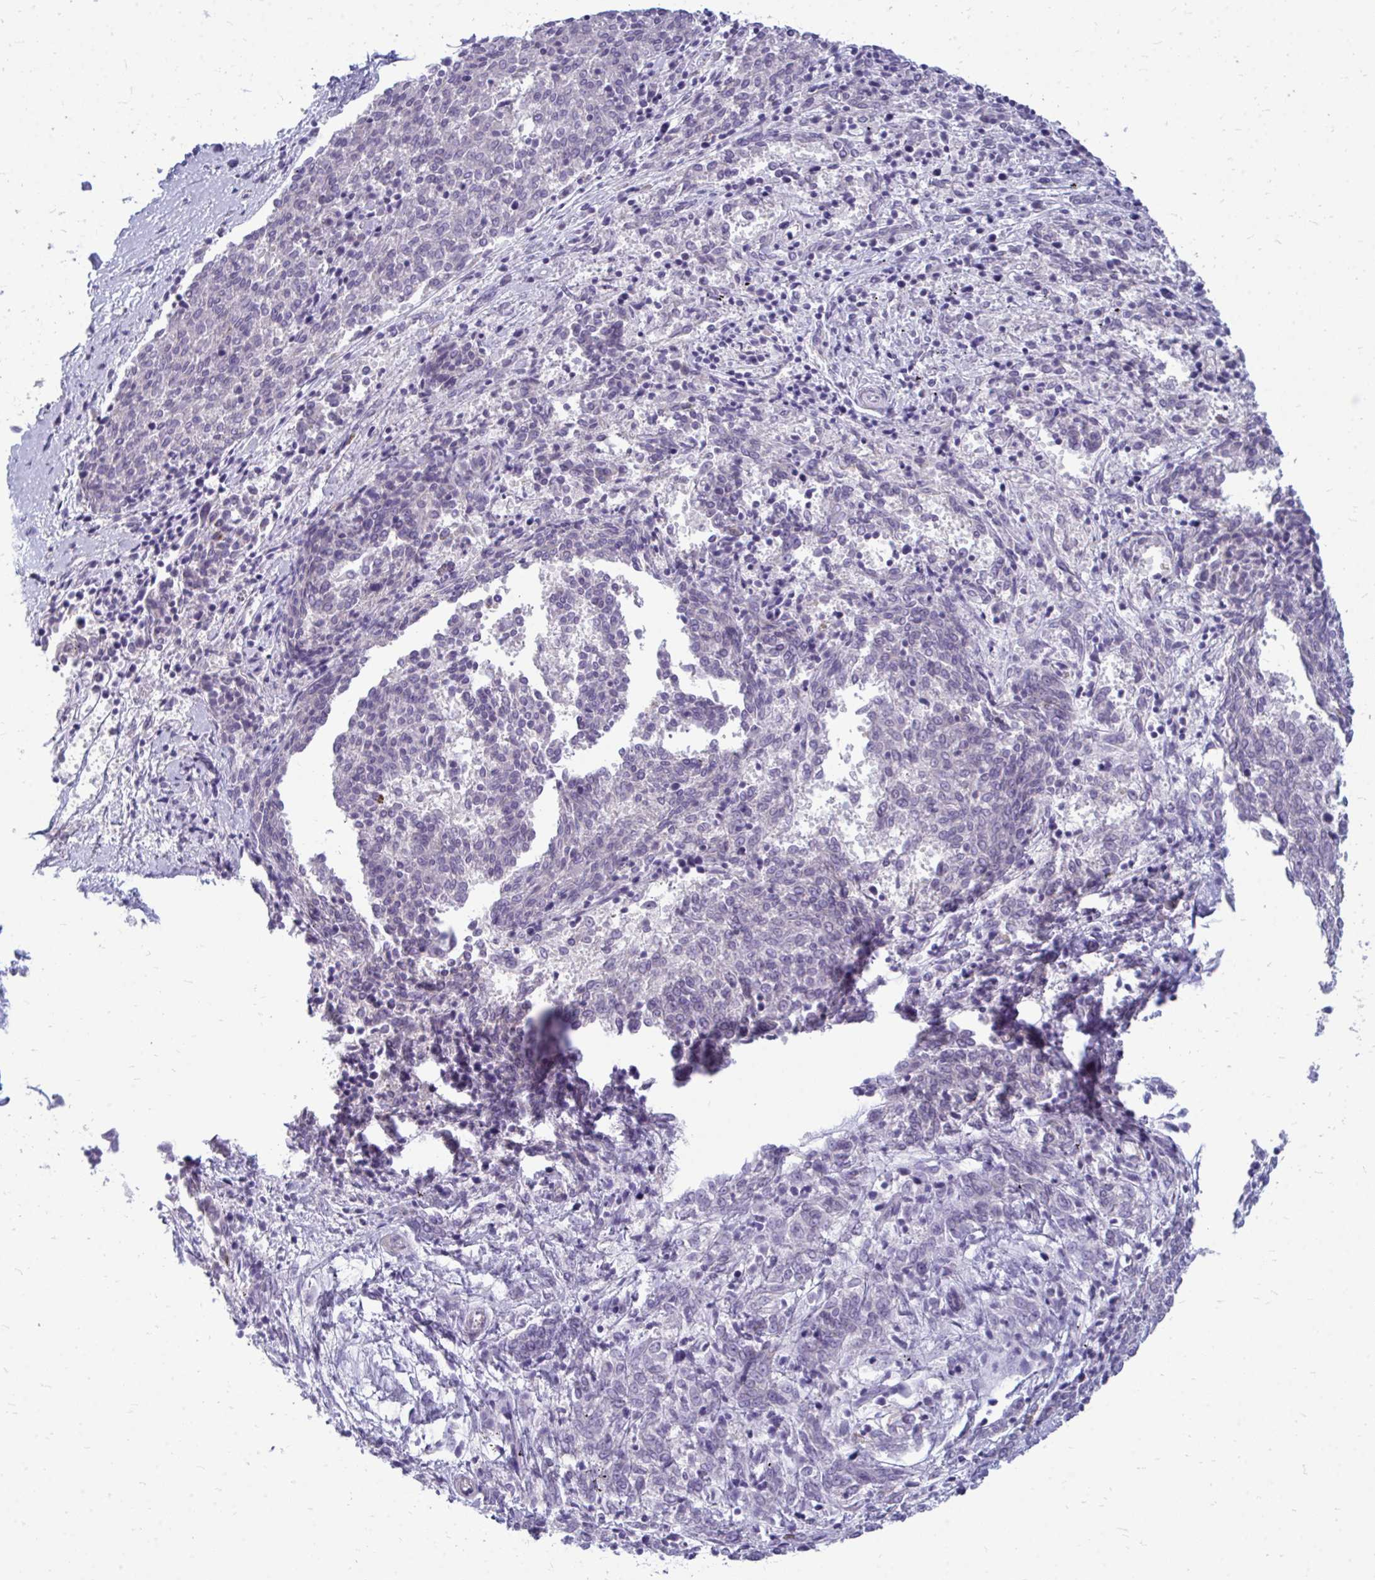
{"staining": {"intensity": "negative", "quantity": "none", "location": "none"}, "tissue": "melanoma", "cell_type": "Tumor cells", "image_type": "cancer", "snomed": [{"axis": "morphology", "description": "Malignant melanoma, NOS"}, {"axis": "topography", "description": "Skin"}], "caption": "This is an immunohistochemistry (IHC) micrograph of human malignant melanoma. There is no staining in tumor cells.", "gene": "FABP3", "patient": {"sex": "female", "age": 72}}